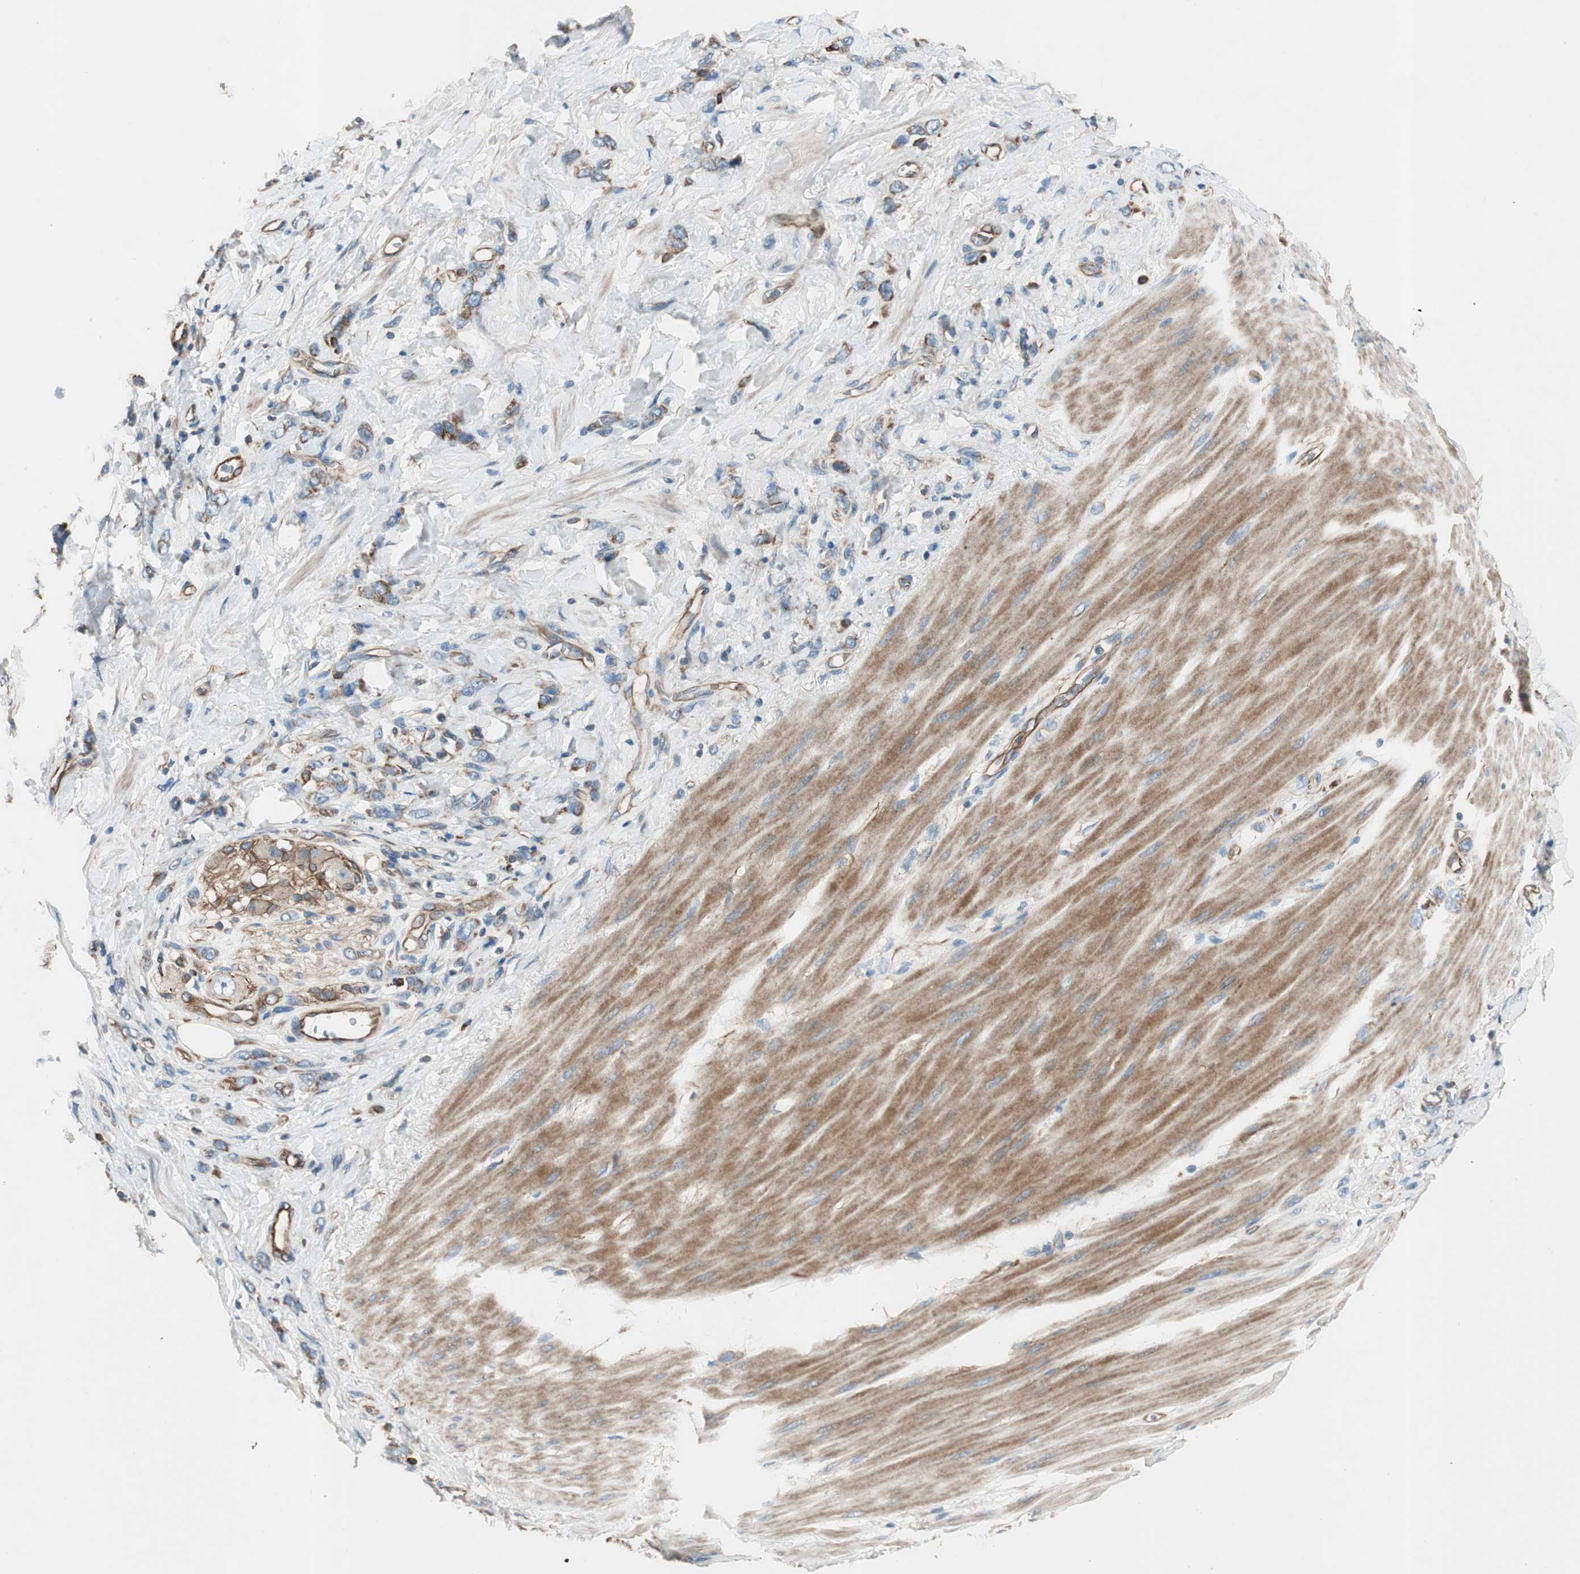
{"staining": {"intensity": "moderate", "quantity": "25%-75%", "location": "cytoplasmic/membranous"}, "tissue": "stomach cancer", "cell_type": "Tumor cells", "image_type": "cancer", "snomed": [{"axis": "morphology", "description": "Adenocarcinoma, NOS"}, {"axis": "topography", "description": "Stomach"}], "caption": "IHC (DAB (3,3'-diaminobenzidine)) staining of human adenocarcinoma (stomach) shows moderate cytoplasmic/membranous protein positivity in approximately 25%-75% of tumor cells.", "gene": "SRCIN1", "patient": {"sex": "male", "age": 82}}